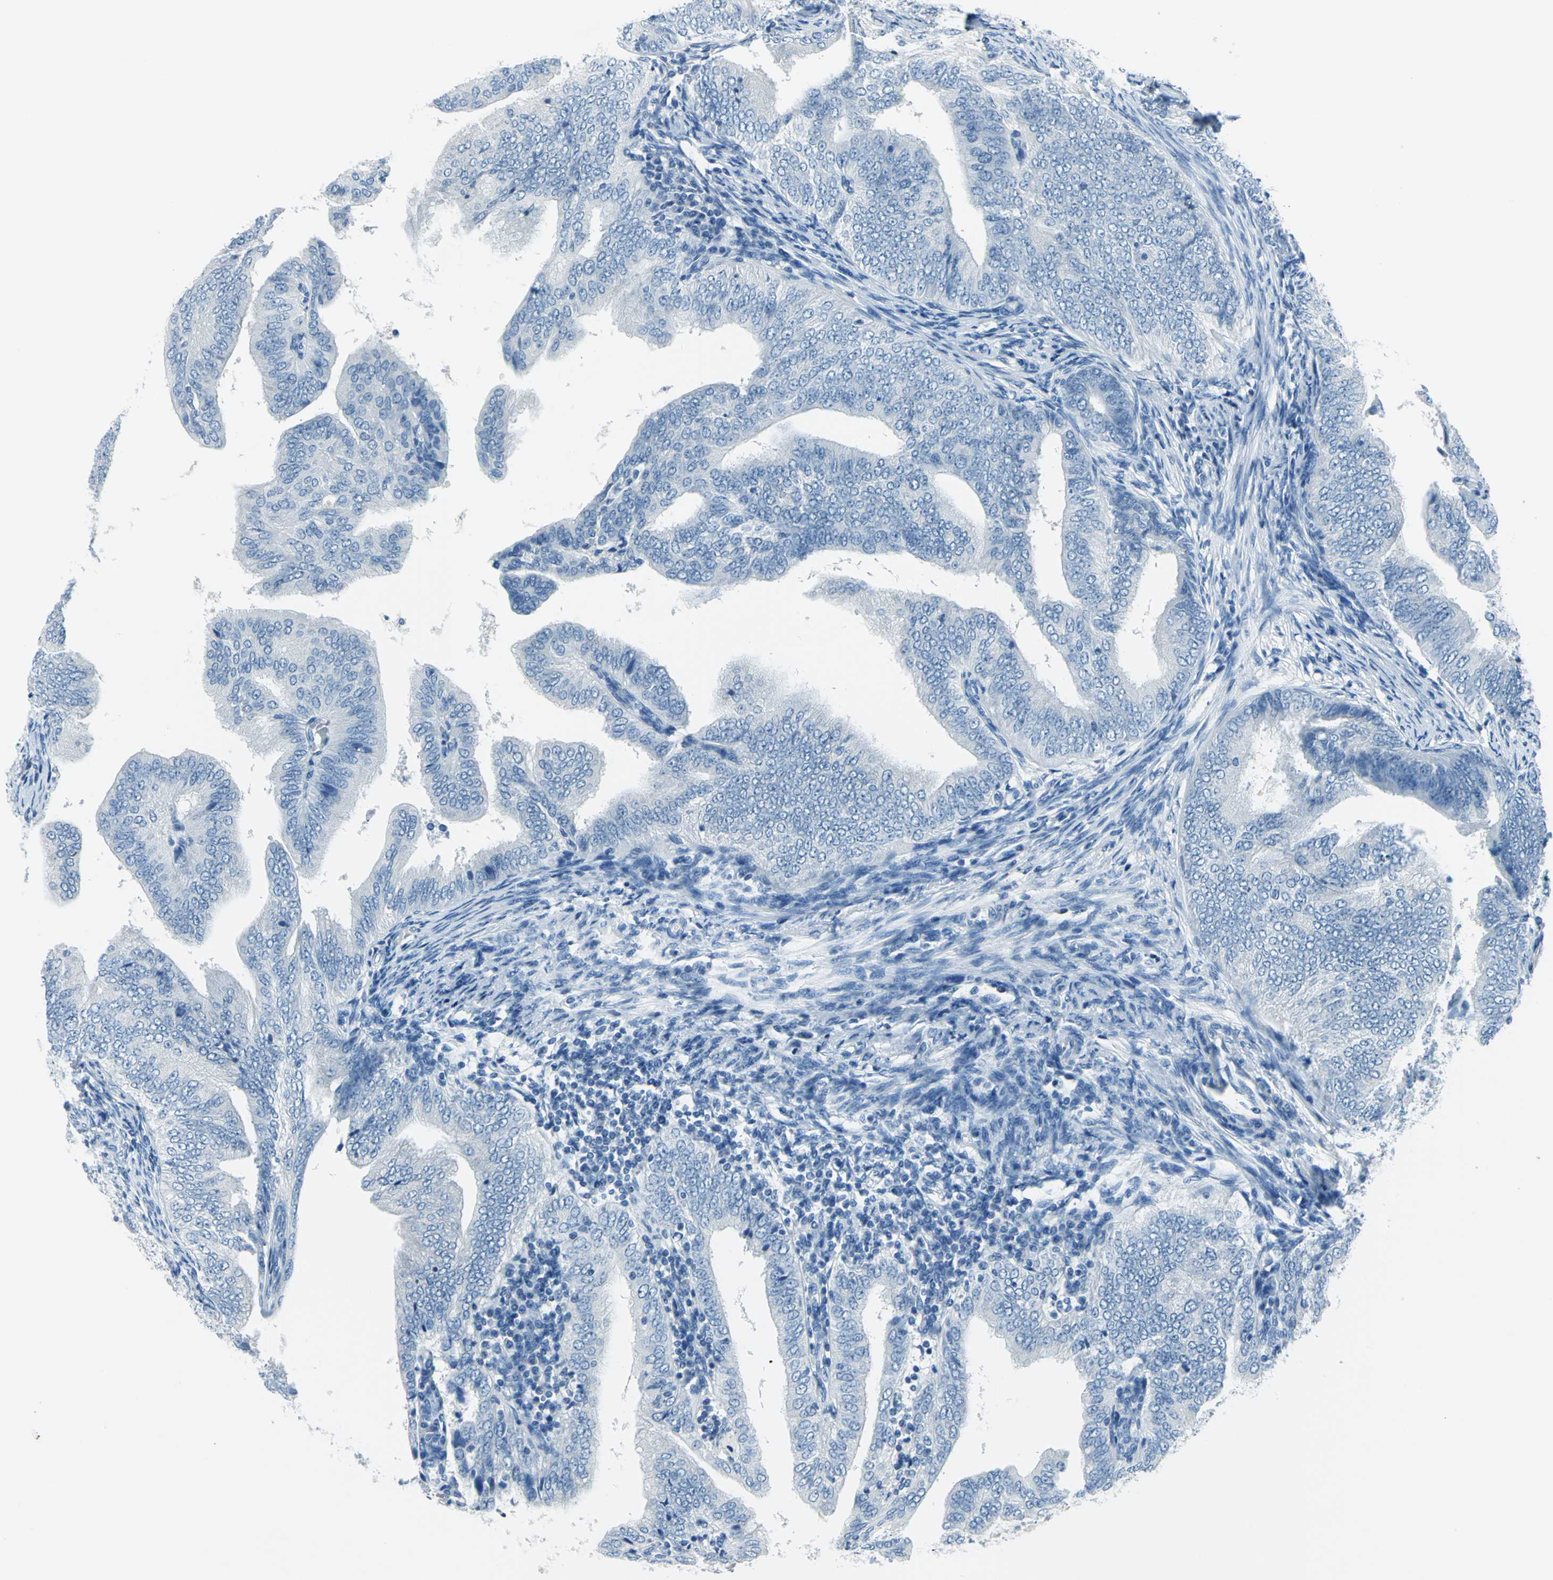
{"staining": {"intensity": "negative", "quantity": "none", "location": "none"}, "tissue": "endometrial cancer", "cell_type": "Tumor cells", "image_type": "cancer", "snomed": [{"axis": "morphology", "description": "Adenocarcinoma, NOS"}, {"axis": "topography", "description": "Endometrium"}], "caption": "High power microscopy micrograph of an IHC micrograph of endometrial cancer (adenocarcinoma), revealing no significant staining in tumor cells. (Stains: DAB IHC with hematoxylin counter stain, Microscopy: brightfield microscopy at high magnification).", "gene": "PKLR", "patient": {"sex": "female", "age": 58}}